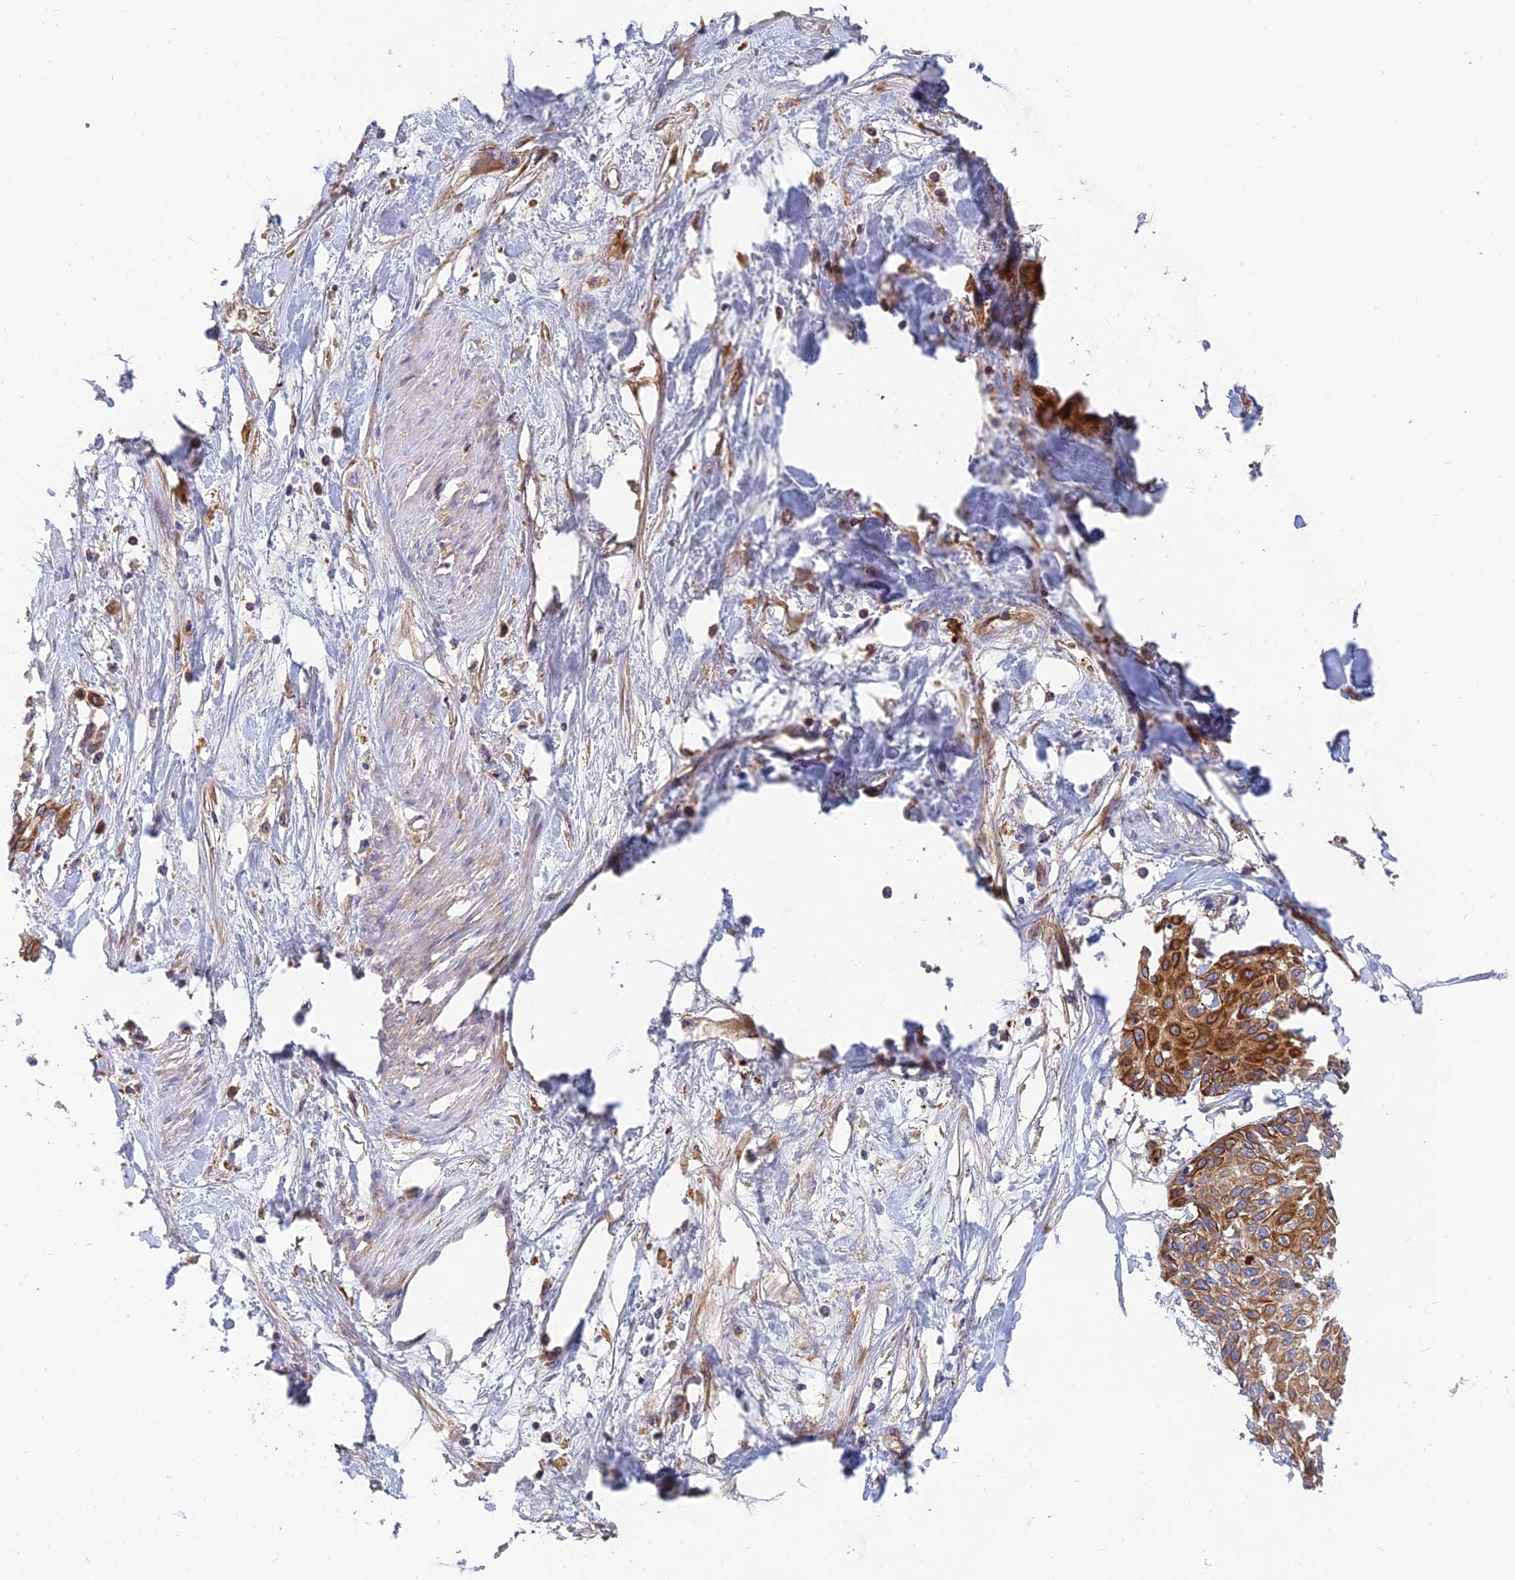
{"staining": {"intensity": "strong", "quantity": ">75%", "location": "cytoplasmic/membranous"}, "tissue": "cervical cancer", "cell_type": "Tumor cells", "image_type": "cancer", "snomed": [{"axis": "morphology", "description": "Squamous cell carcinoma, NOS"}, {"axis": "topography", "description": "Cervix"}], "caption": "Immunohistochemistry (IHC) (DAB (3,3'-diaminobenzidine)) staining of human cervical cancer (squamous cell carcinoma) demonstrates strong cytoplasmic/membranous protein positivity in approximately >75% of tumor cells. The staining was performed using DAB (3,3'-diaminobenzidine) to visualize the protein expression in brown, while the nuclei were stained in blue with hematoxylin (Magnification: 20x).", "gene": "MROH1", "patient": {"sex": "female", "age": 57}}